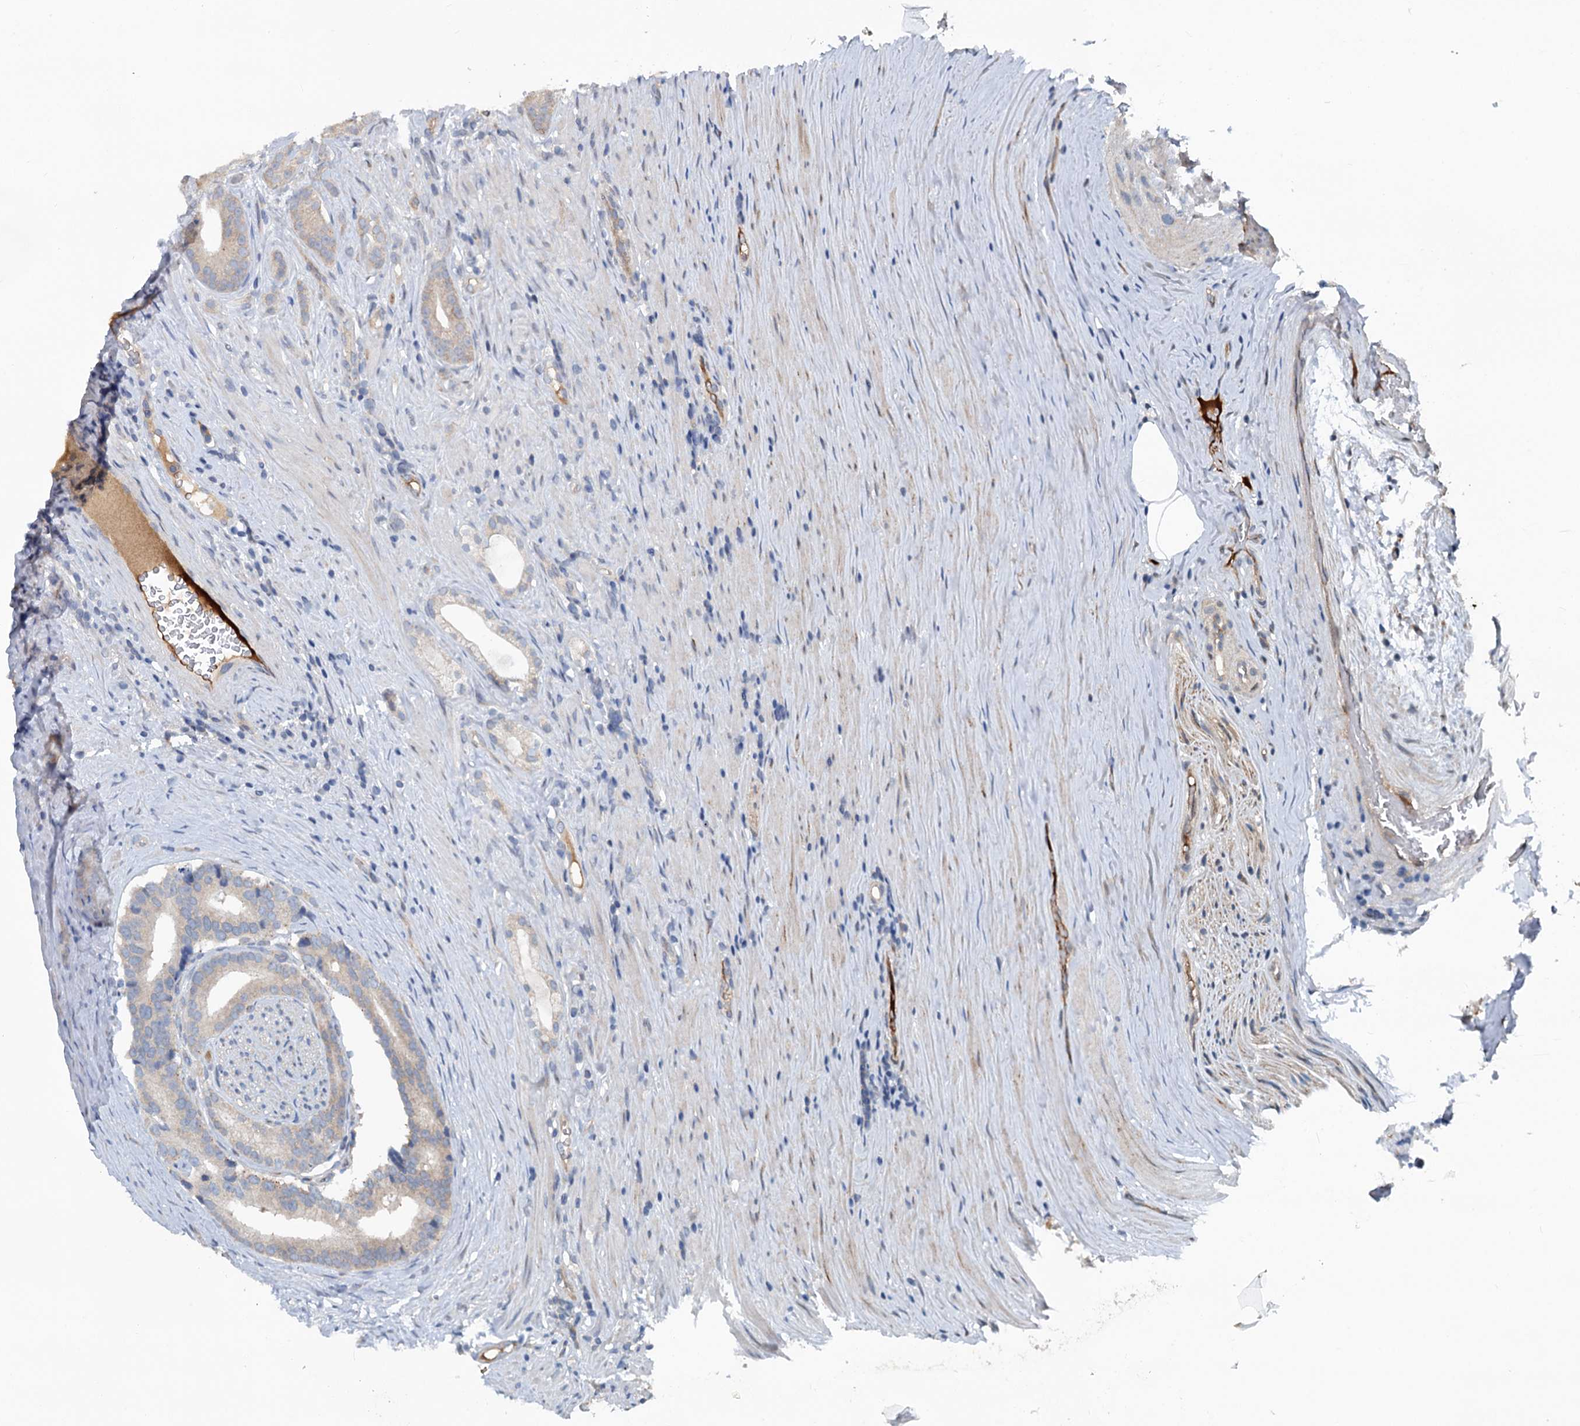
{"staining": {"intensity": "weak", "quantity": "<25%", "location": "cytoplasmic/membranous"}, "tissue": "prostate cancer", "cell_type": "Tumor cells", "image_type": "cancer", "snomed": [{"axis": "morphology", "description": "Adenocarcinoma, Low grade"}, {"axis": "topography", "description": "Prostate"}], "caption": "Prostate low-grade adenocarcinoma was stained to show a protein in brown. There is no significant expression in tumor cells.", "gene": "TEDC1", "patient": {"sex": "male", "age": 71}}